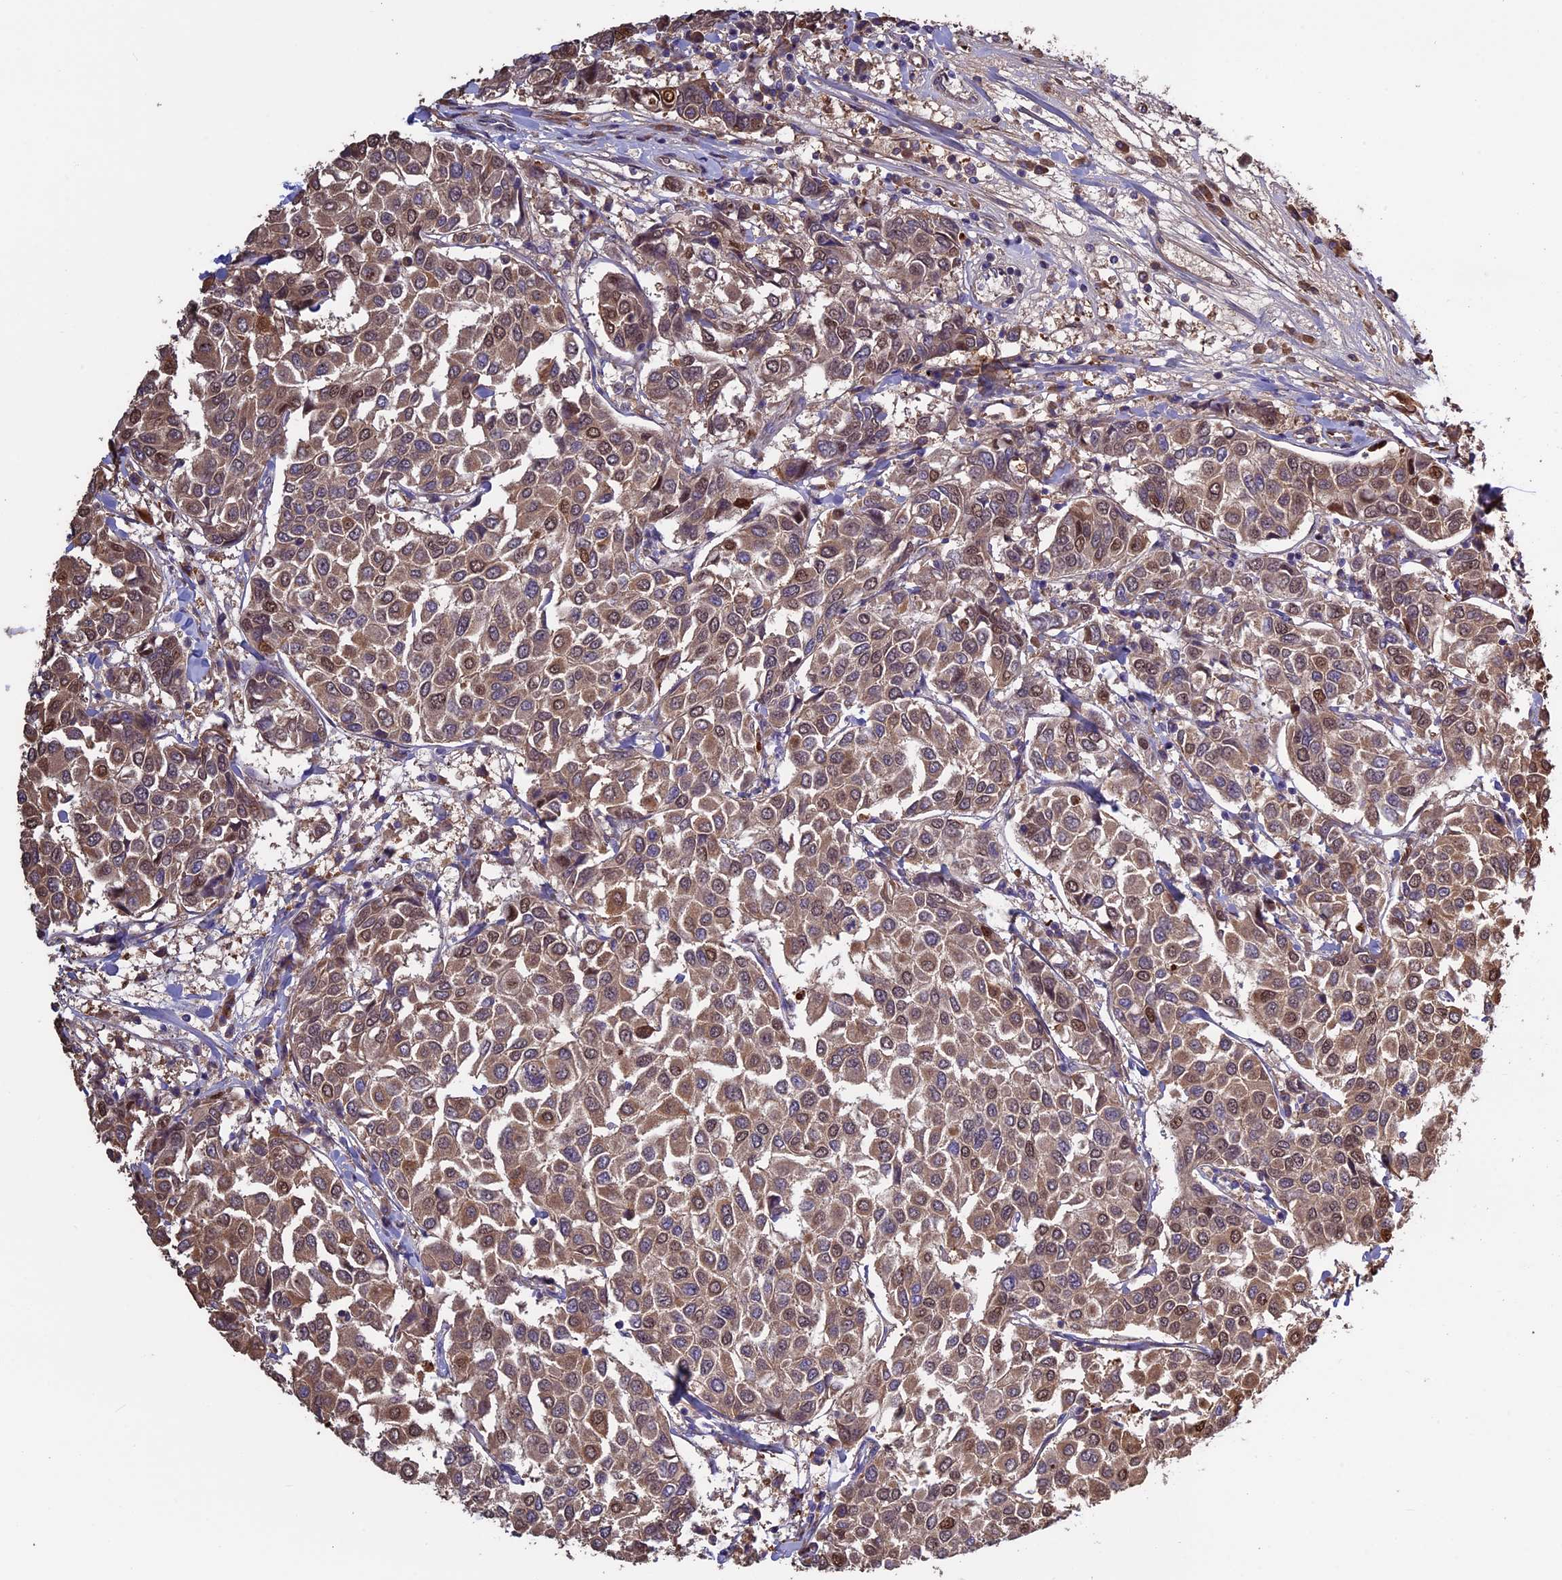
{"staining": {"intensity": "moderate", "quantity": ">75%", "location": "cytoplasmic/membranous,nuclear"}, "tissue": "breast cancer", "cell_type": "Tumor cells", "image_type": "cancer", "snomed": [{"axis": "morphology", "description": "Duct carcinoma"}, {"axis": "topography", "description": "Breast"}], "caption": "Tumor cells demonstrate medium levels of moderate cytoplasmic/membranous and nuclear staining in approximately >75% of cells in breast cancer. The staining is performed using DAB brown chromogen to label protein expression. The nuclei are counter-stained blue using hematoxylin.", "gene": "VWA3A", "patient": {"sex": "female", "age": 55}}